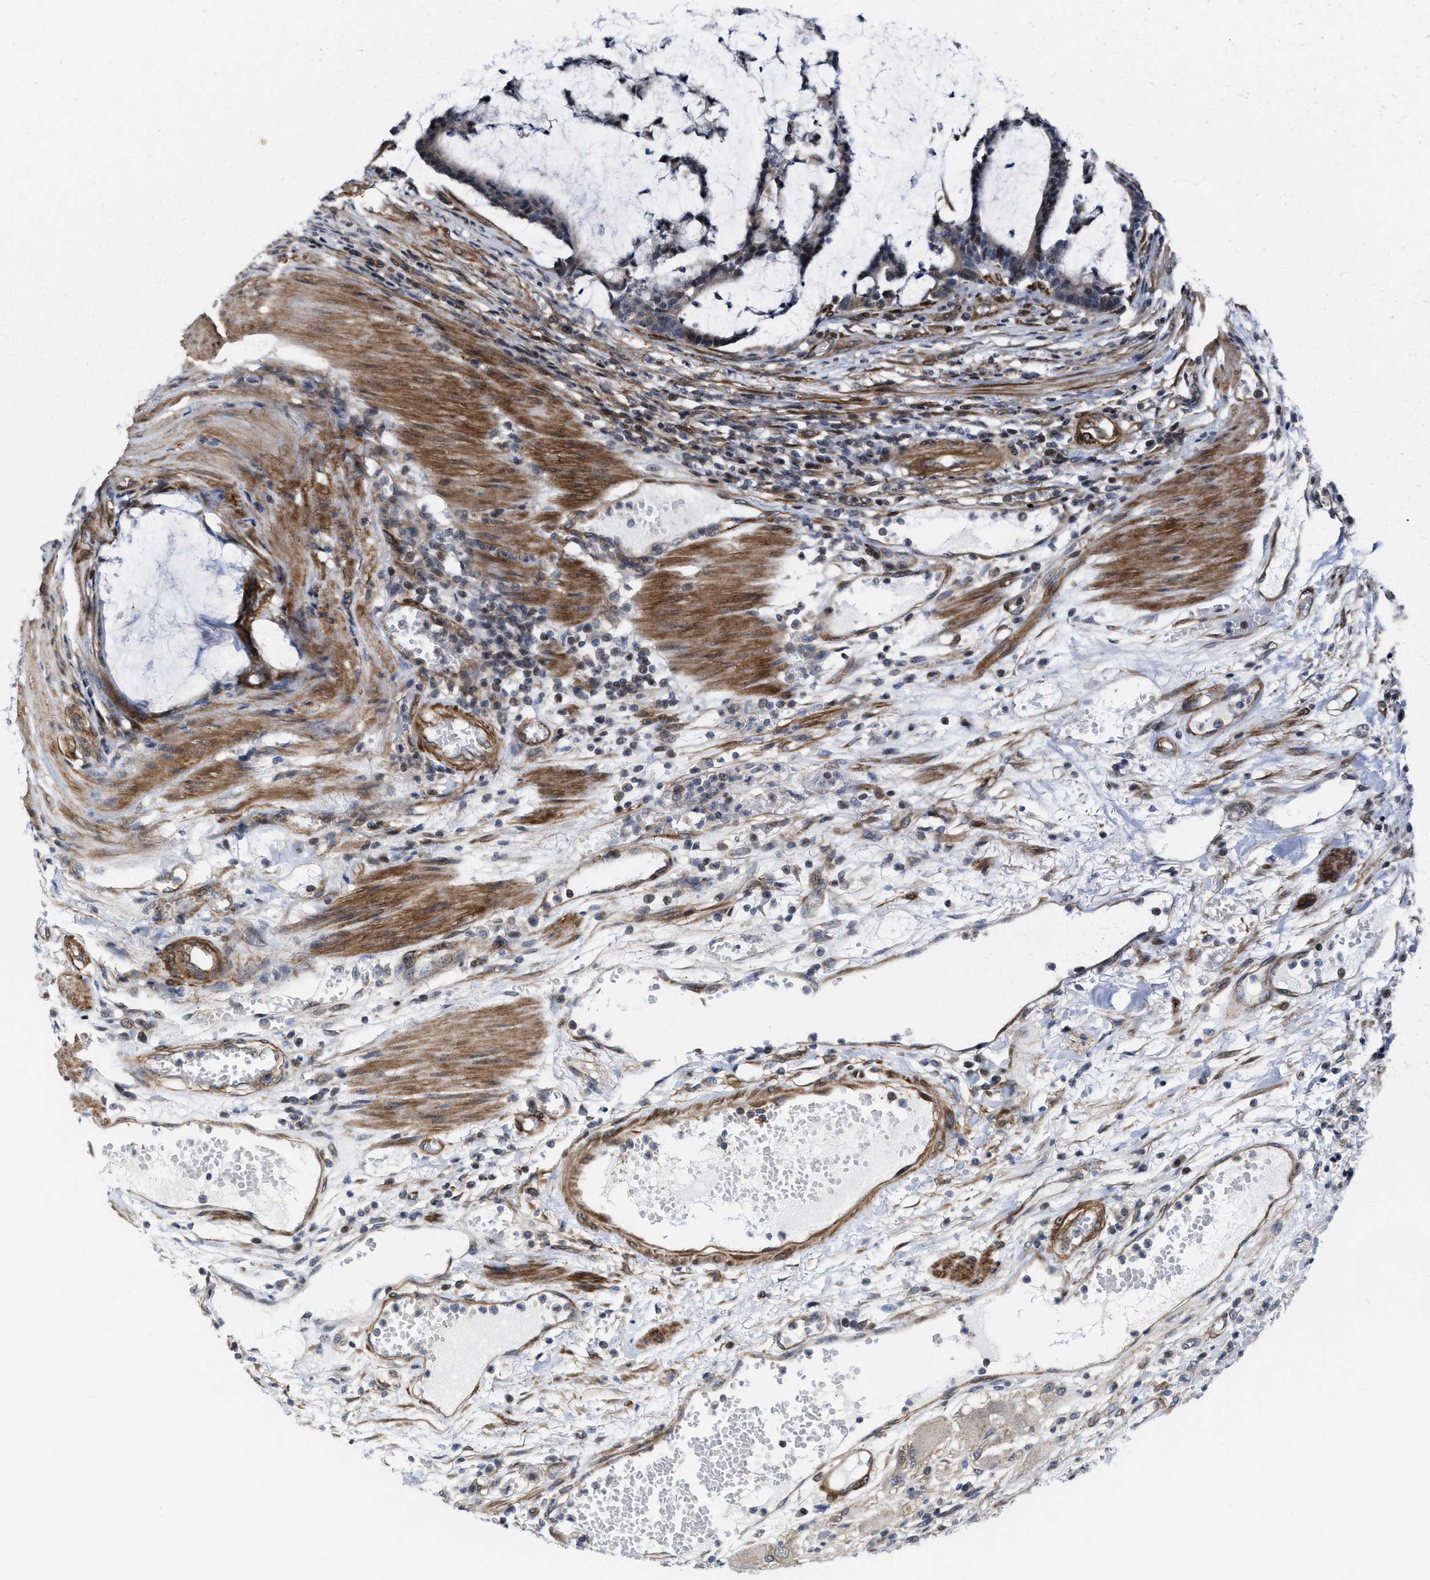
{"staining": {"intensity": "negative", "quantity": "none", "location": "none"}, "tissue": "colorectal cancer", "cell_type": "Tumor cells", "image_type": "cancer", "snomed": [{"axis": "morphology", "description": "Adenocarcinoma, NOS"}, {"axis": "topography", "description": "Colon"}], "caption": "This micrograph is of colorectal cancer stained with immunohistochemistry to label a protein in brown with the nuclei are counter-stained blue. There is no expression in tumor cells.", "gene": "TGFB1I1", "patient": {"sex": "female", "age": 84}}